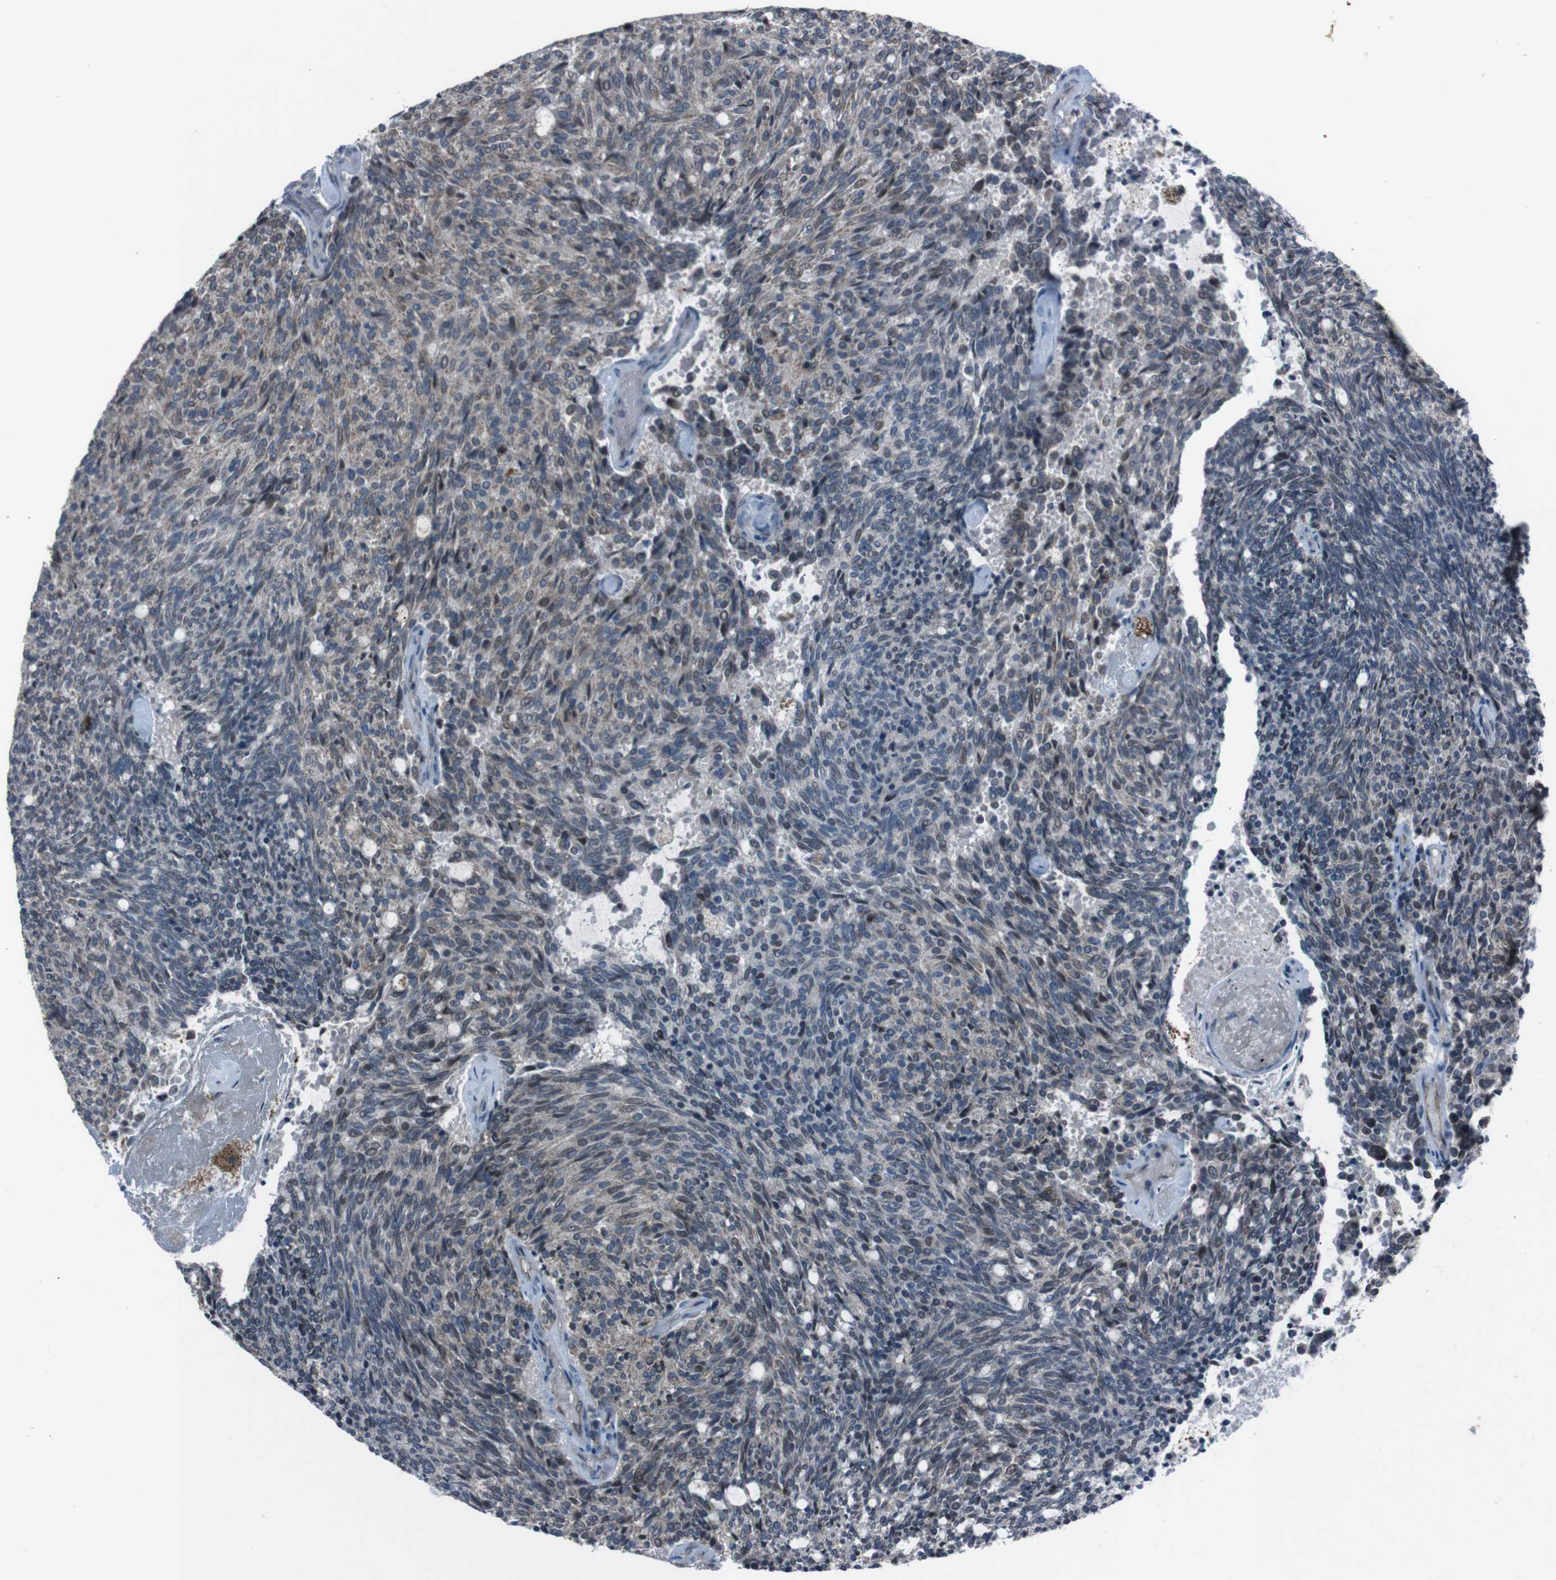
{"staining": {"intensity": "moderate", "quantity": "25%-75%", "location": "cytoplasmic/membranous,nuclear"}, "tissue": "carcinoid", "cell_type": "Tumor cells", "image_type": "cancer", "snomed": [{"axis": "morphology", "description": "Carcinoid, malignant, NOS"}, {"axis": "topography", "description": "Pancreas"}], "caption": "Protein expression analysis of carcinoid displays moderate cytoplasmic/membranous and nuclear expression in about 25%-75% of tumor cells.", "gene": "EFNA5", "patient": {"sex": "female", "age": 54}}